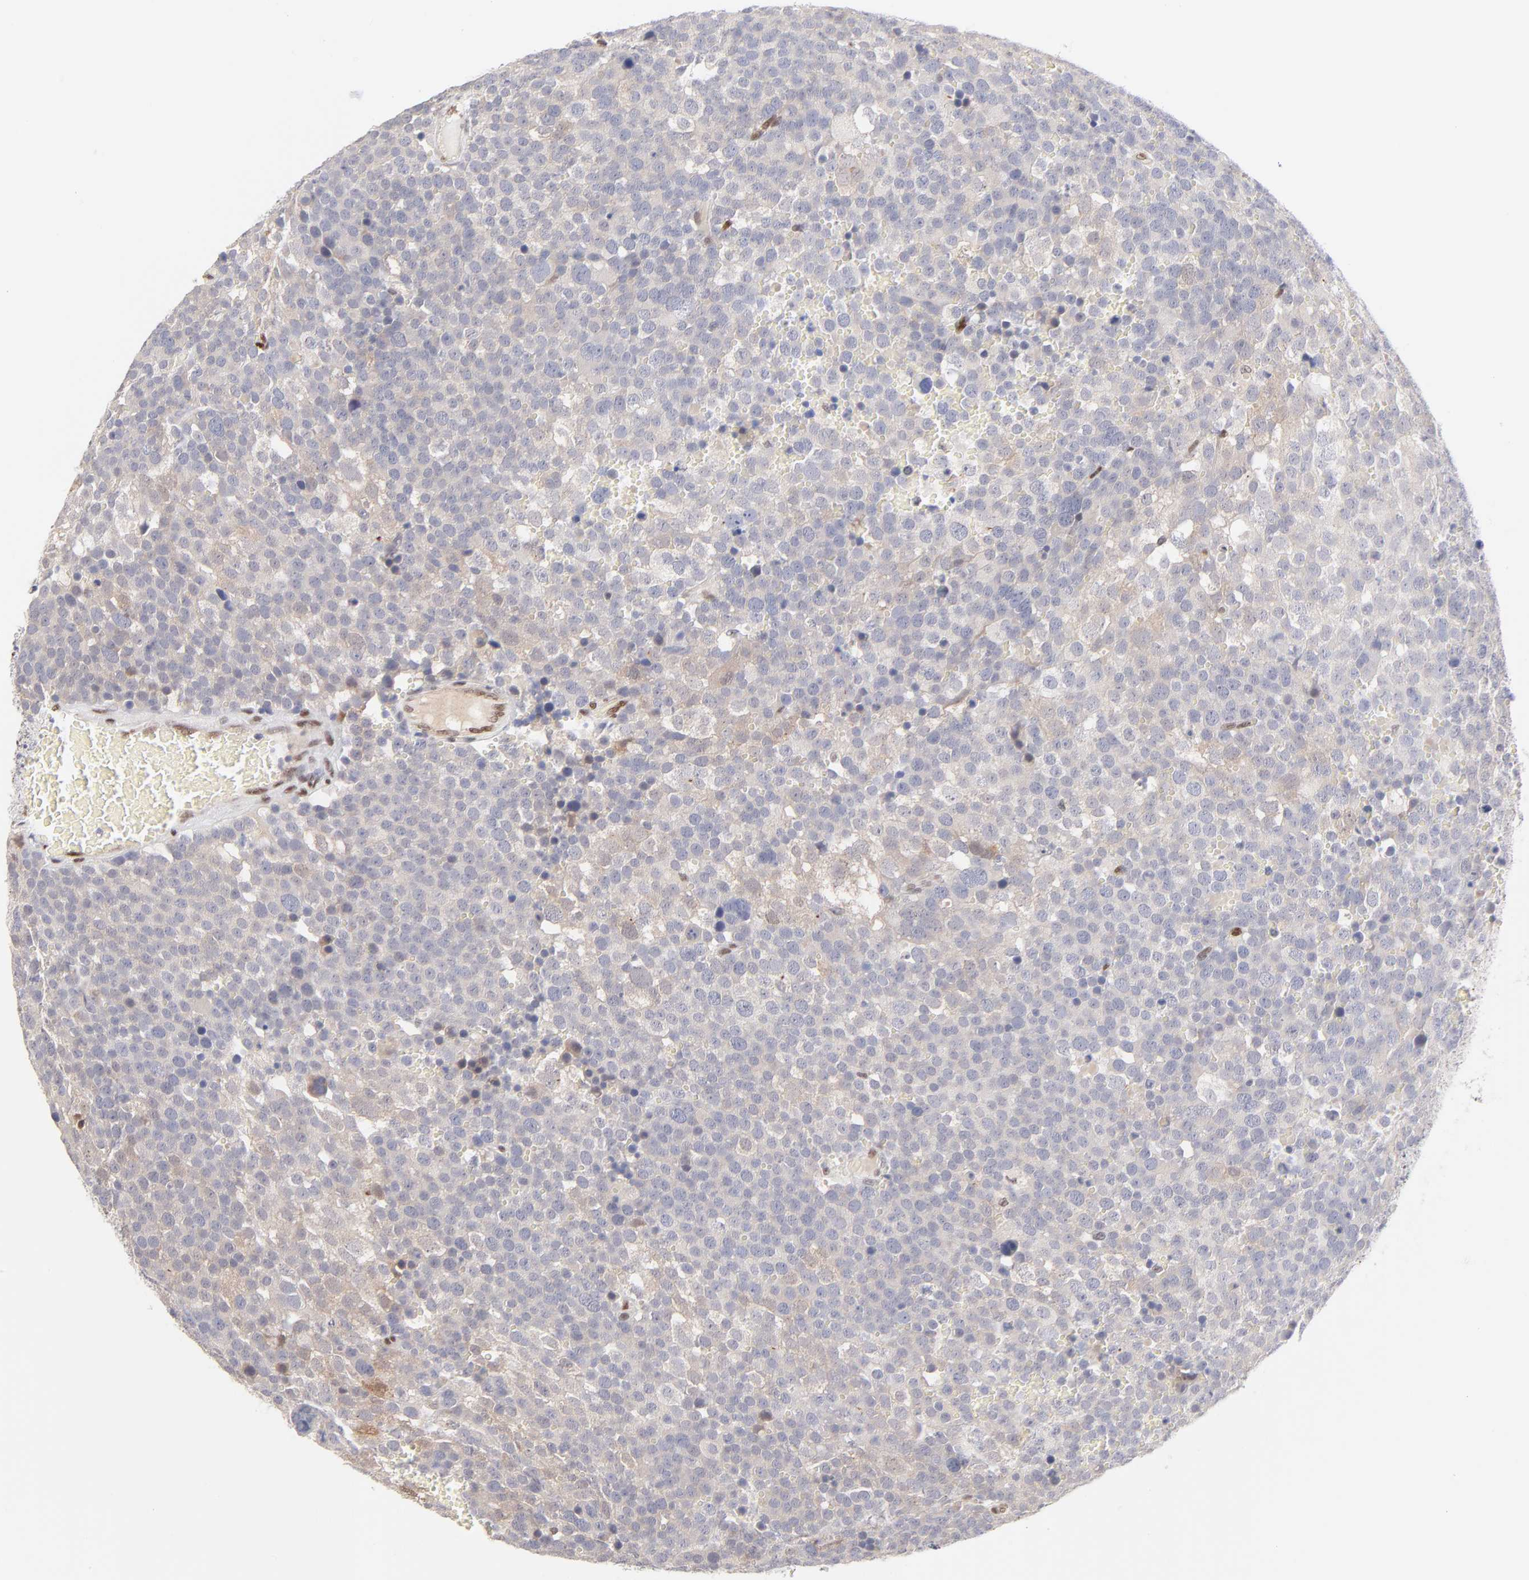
{"staining": {"intensity": "negative", "quantity": "none", "location": "none"}, "tissue": "testis cancer", "cell_type": "Tumor cells", "image_type": "cancer", "snomed": [{"axis": "morphology", "description": "Seminoma, NOS"}, {"axis": "topography", "description": "Testis"}], "caption": "Immunohistochemistry micrograph of neoplastic tissue: seminoma (testis) stained with DAB shows no significant protein positivity in tumor cells.", "gene": "STAT3", "patient": {"sex": "male", "age": 71}}